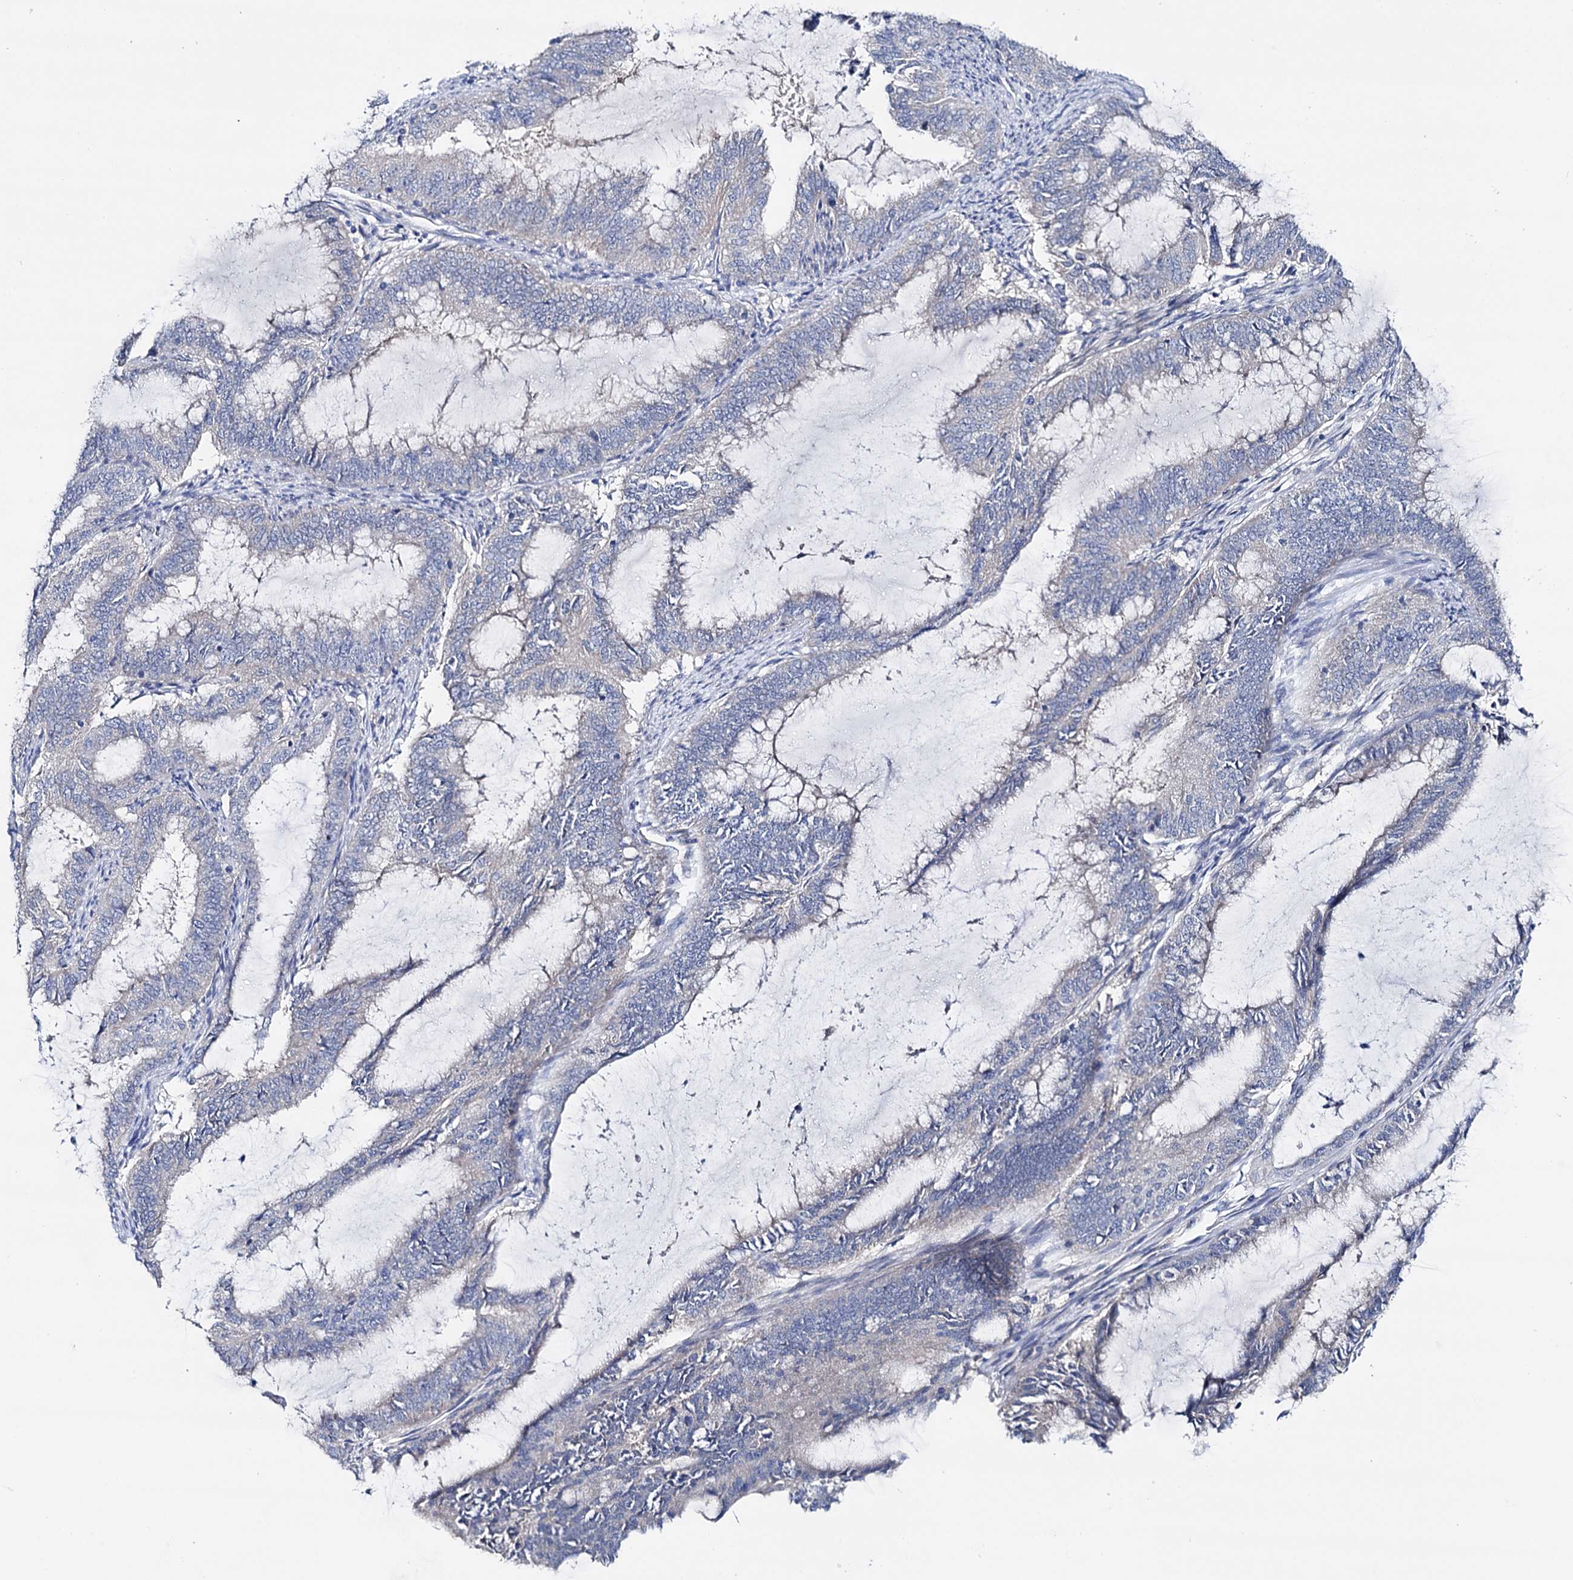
{"staining": {"intensity": "negative", "quantity": "none", "location": "none"}, "tissue": "endometrial cancer", "cell_type": "Tumor cells", "image_type": "cancer", "snomed": [{"axis": "morphology", "description": "Adenocarcinoma, NOS"}, {"axis": "topography", "description": "Endometrium"}], "caption": "This is an immunohistochemistry (IHC) photomicrograph of endometrial cancer. There is no expression in tumor cells.", "gene": "SHROOM1", "patient": {"sex": "female", "age": 51}}